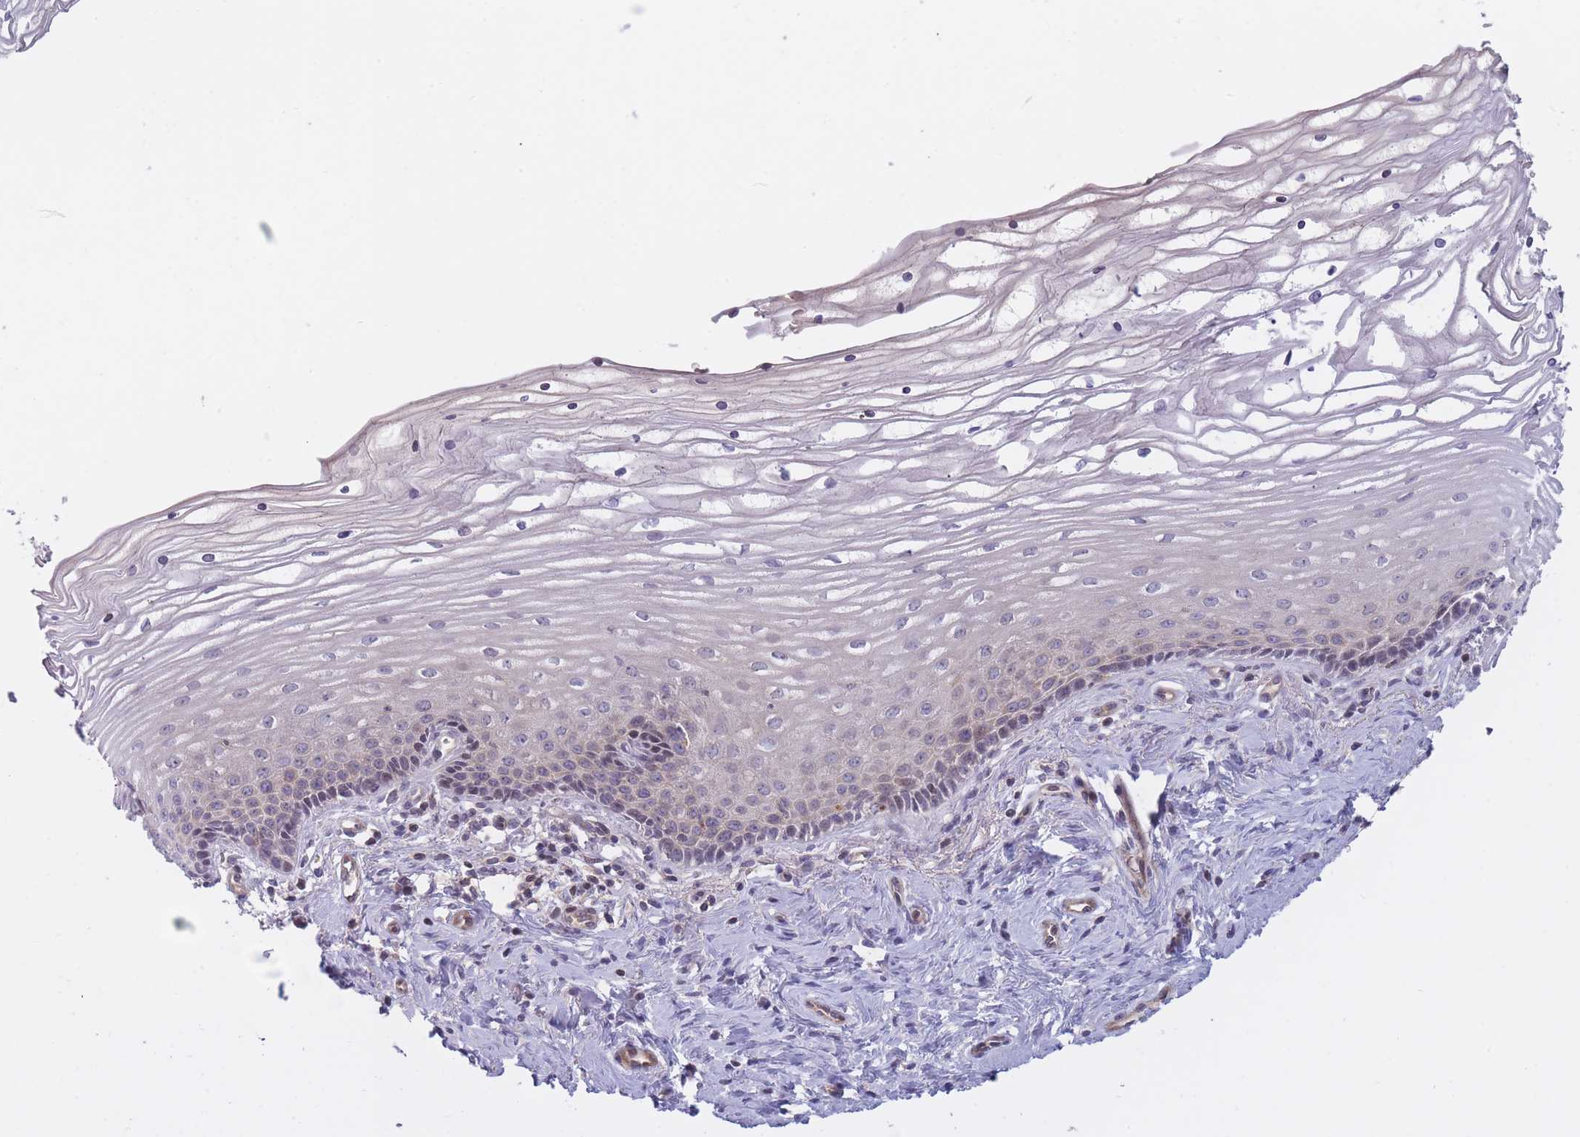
{"staining": {"intensity": "negative", "quantity": "none", "location": "none"}, "tissue": "cervix", "cell_type": "Glandular cells", "image_type": "normal", "snomed": [{"axis": "morphology", "description": "Normal tissue, NOS"}, {"axis": "topography", "description": "Cervix"}], "caption": "Immunohistochemistry photomicrograph of benign human cervix stained for a protein (brown), which reveals no staining in glandular cells. (Immunohistochemistry, brightfield microscopy, high magnification).", "gene": "SLC35F5", "patient": {"sex": "female", "age": 47}}